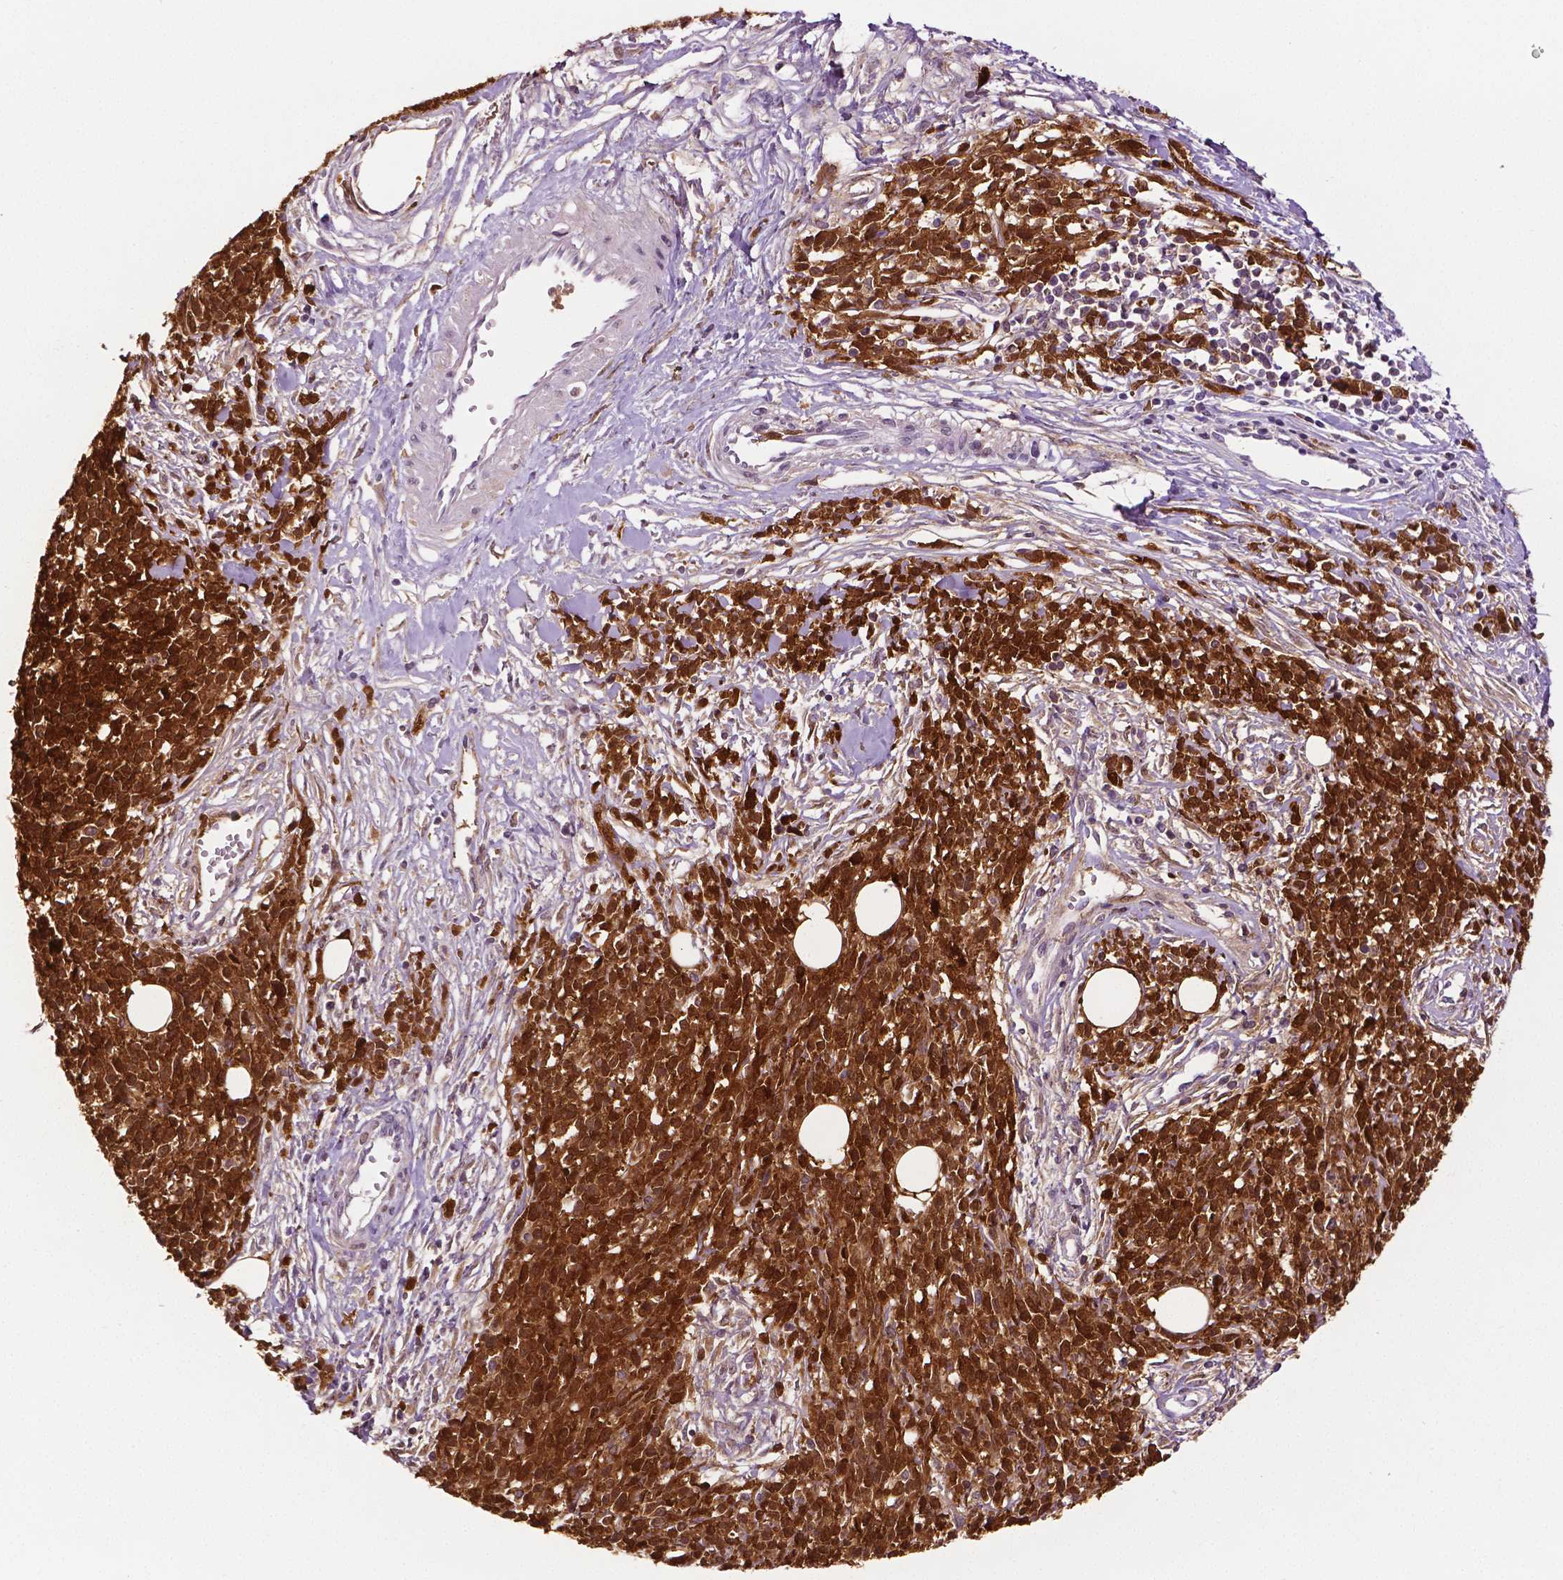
{"staining": {"intensity": "strong", "quantity": ">75%", "location": "cytoplasmic/membranous,nuclear"}, "tissue": "melanoma", "cell_type": "Tumor cells", "image_type": "cancer", "snomed": [{"axis": "morphology", "description": "Malignant melanoma, NOS"}, {"axis": "topography", "description": "Skin"}, {"axis": "topography", "description": "Skin of trunk"}], "caption": "Malignant melanoma stained with immunohistochemistry reveals strong cytoplasmic/membranous and nuclear staining in about >75% of tumor cells.", "gene": "PHGDH", "patient": {"sex": "male", "age": 74}}